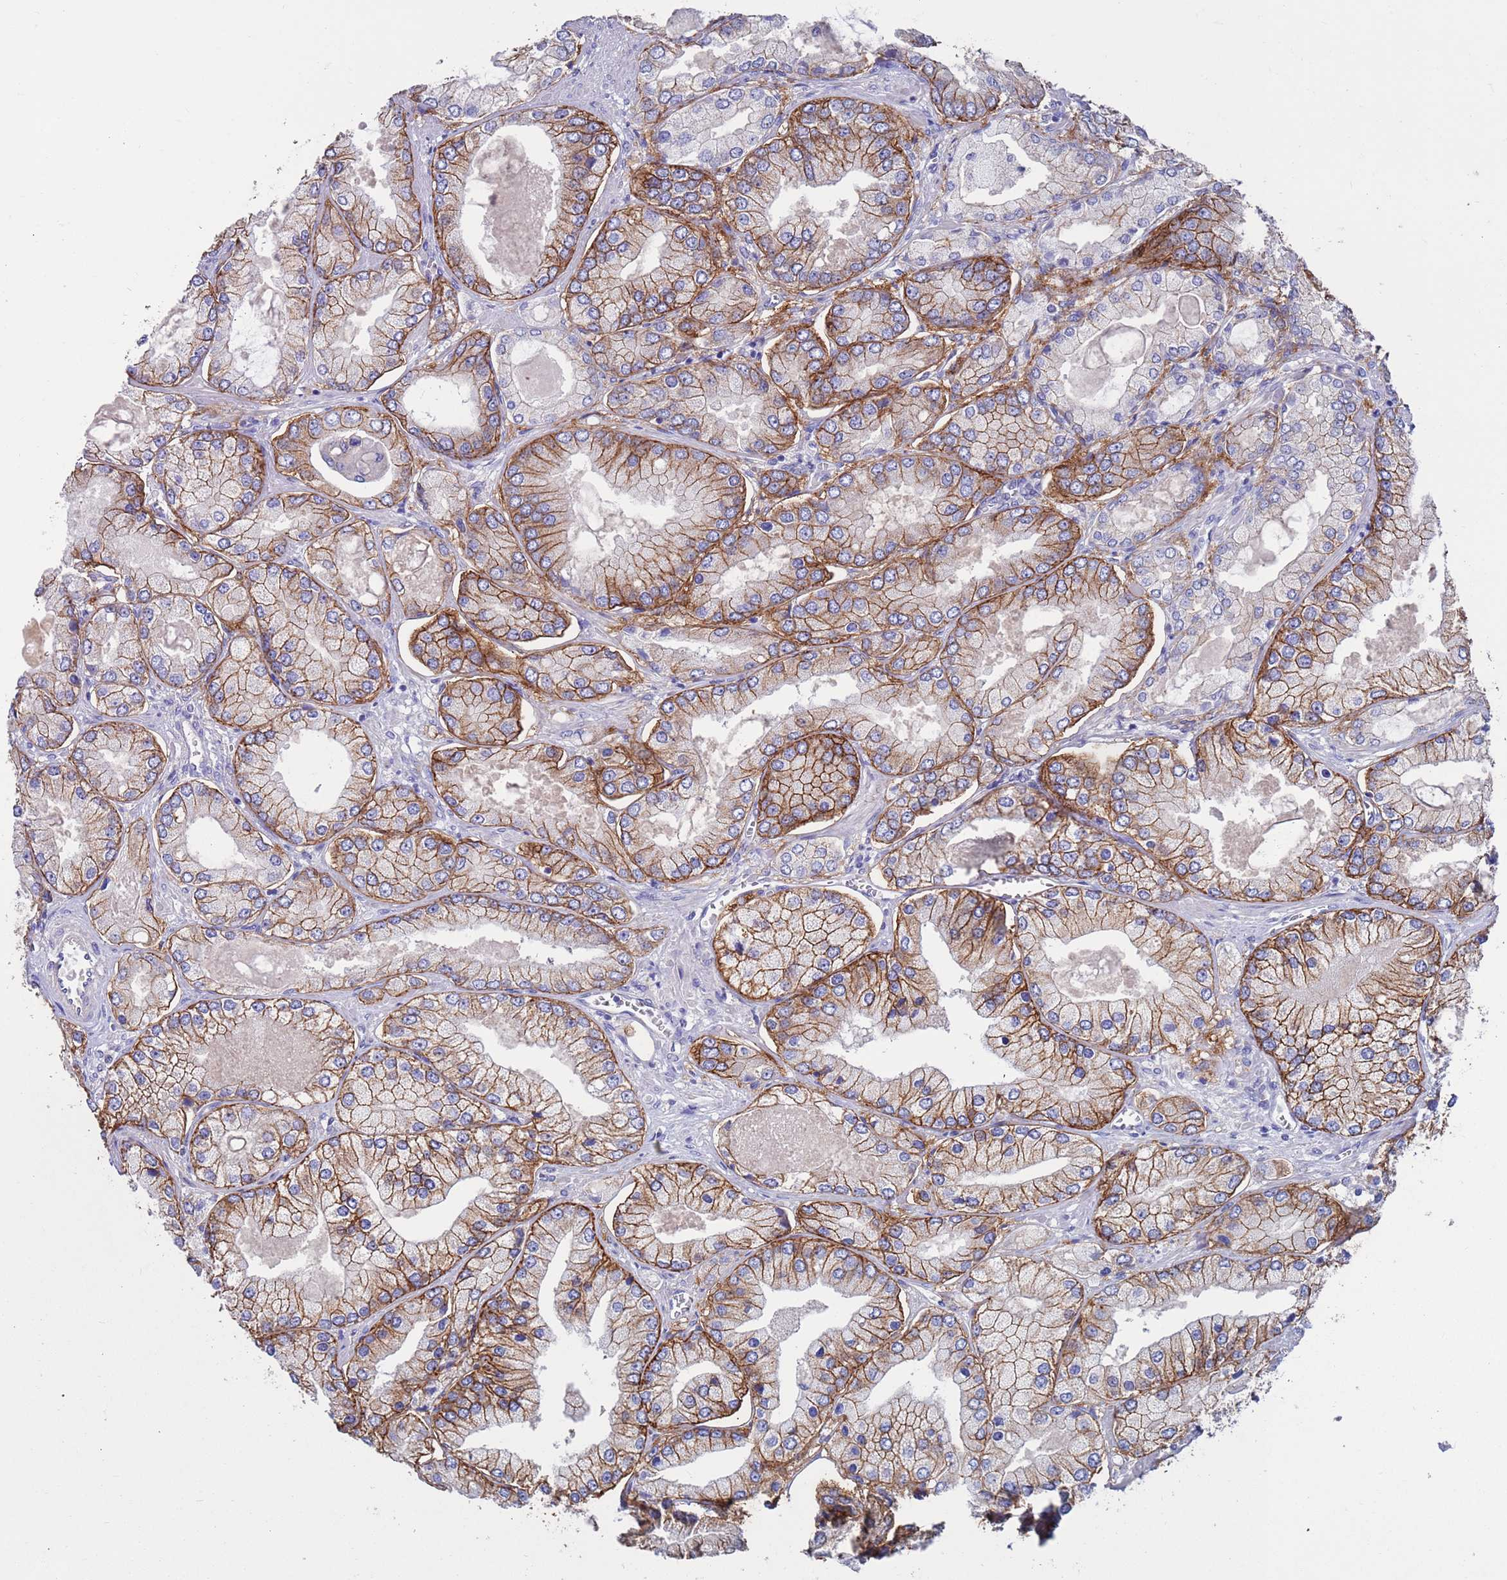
{"staining": {"intensity": "strong", "quantity": ">75%", "location": "cytoplasmic/membranous"}, "tissue": "prostate cancer", "cell_type": "Tumor cells", "image_type": "cancer", "snomed": [{"axis": "morphology", "description": "Adenocarcinoma, High grade"}, {"axis": "topography", "description": "Prostate"}], "caption": "Human prostate high-grade adenocarcinoma stained with a protein marker reveals strong staining in tumor cells.", "gene": "KRTCAP3", "patient": {"sex": "male", "age": 68}}